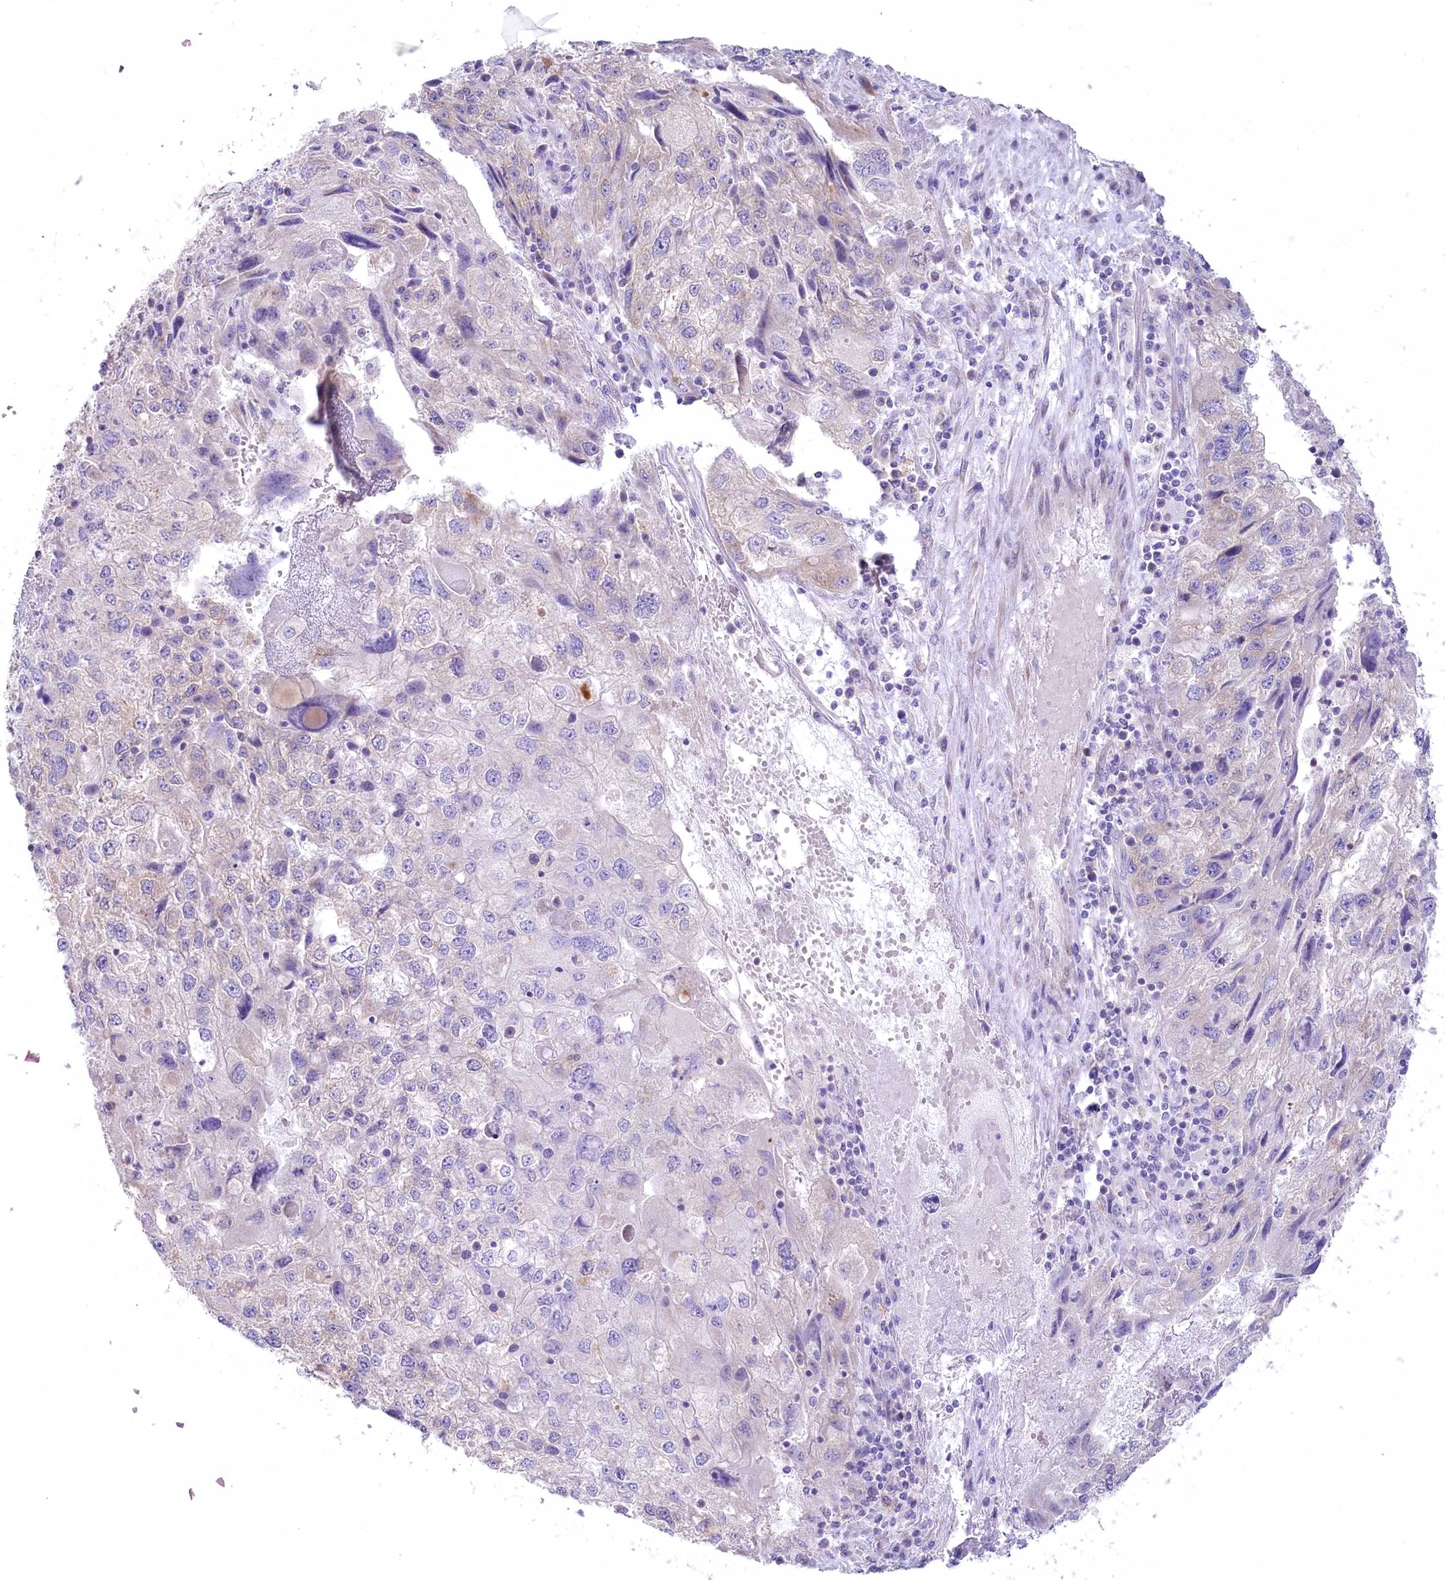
{"staining": {"intensity": "negative", "quantity": "none", "location": "none"}, "tissue": "endometrial cancer", "cell_type": "Tumor cells", "image_type": "cancer", "snomed": [{"axis": "morphology", "description": "Adenocarcinoma, NOS"}, {"axis": "topography", "description": "Endometrium"}], "caption": "IHC image of neoplastic tissue: adenocarcinoma (endometrial) stained with DAB reveals no significant protein positivity in tumor cells. (DAB (3,3'-diaminobenzidine) immunohistochemistry (IHC), high magnification).", "gene": "MYOZ1", "patient": {"sex": "female", "age": 49}}